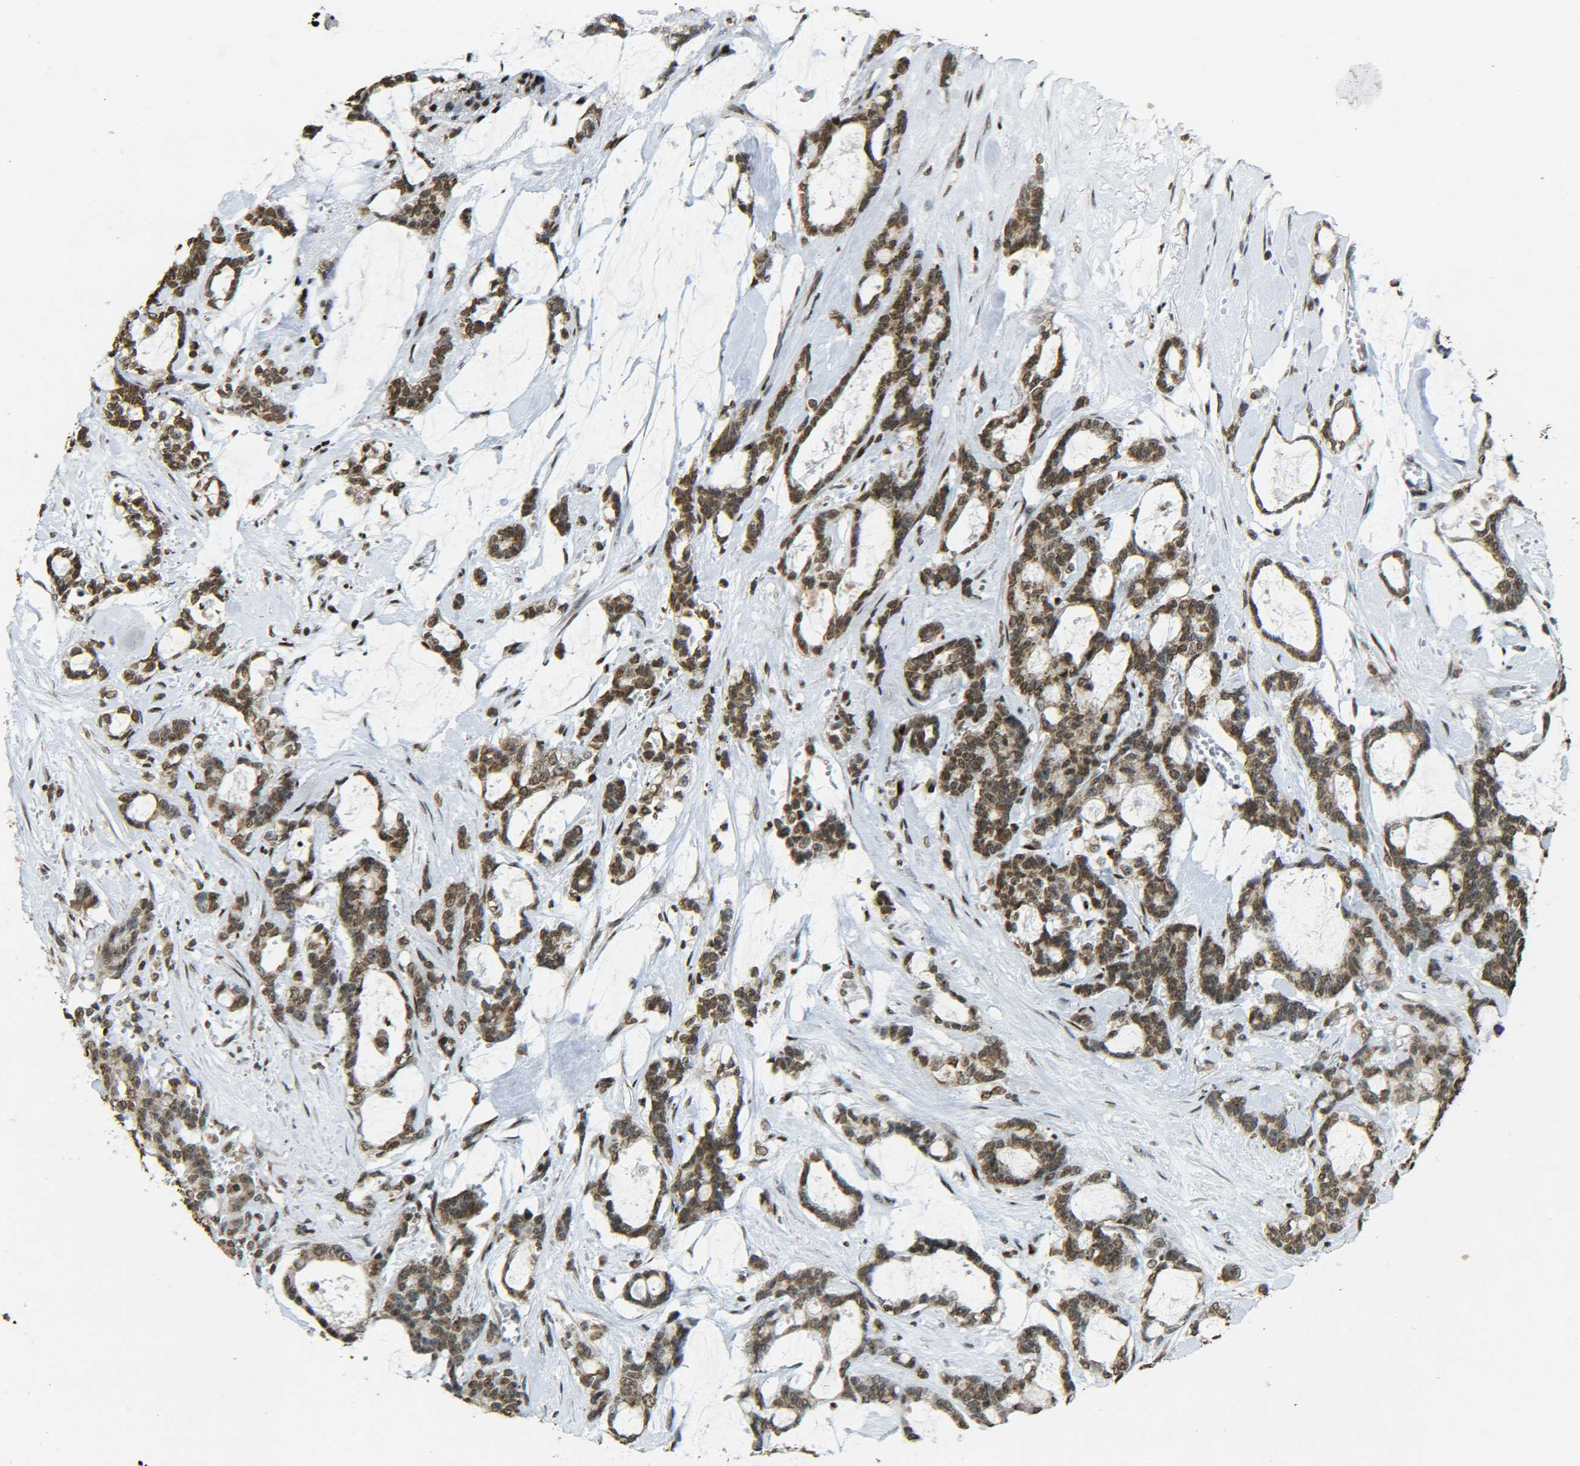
{"staining": {"intensity": "moderate", "quantity": ">75%", "location": "cytoplasmic/membranous,nuclear"}, "tissue": "pancreatic cancer", "cell_type": "Tumor cells", "image_type": "cancer", "snomed": [{"axis": "morphology", "description": "Adenocarcinoma, NOS"}, {"axis": "topography", "description": "Pancreas"}], "caption": "Immunohistochemistry (IHC) staining of adenocarcinoma (pancreatic), which reveals medium levels of moderate cytoplasmic/membranous and nuclear positivity in about >75% of tumor cells indicating moderate cytoplasmic/membranous and nuclear protein staining. The staining was performed using DAB (brown) for protein detection and nuclei were counterstained in hematoxylin (blue).", "gene": "NEUROG2", "patient": {"sex": "female", "age": 73}}